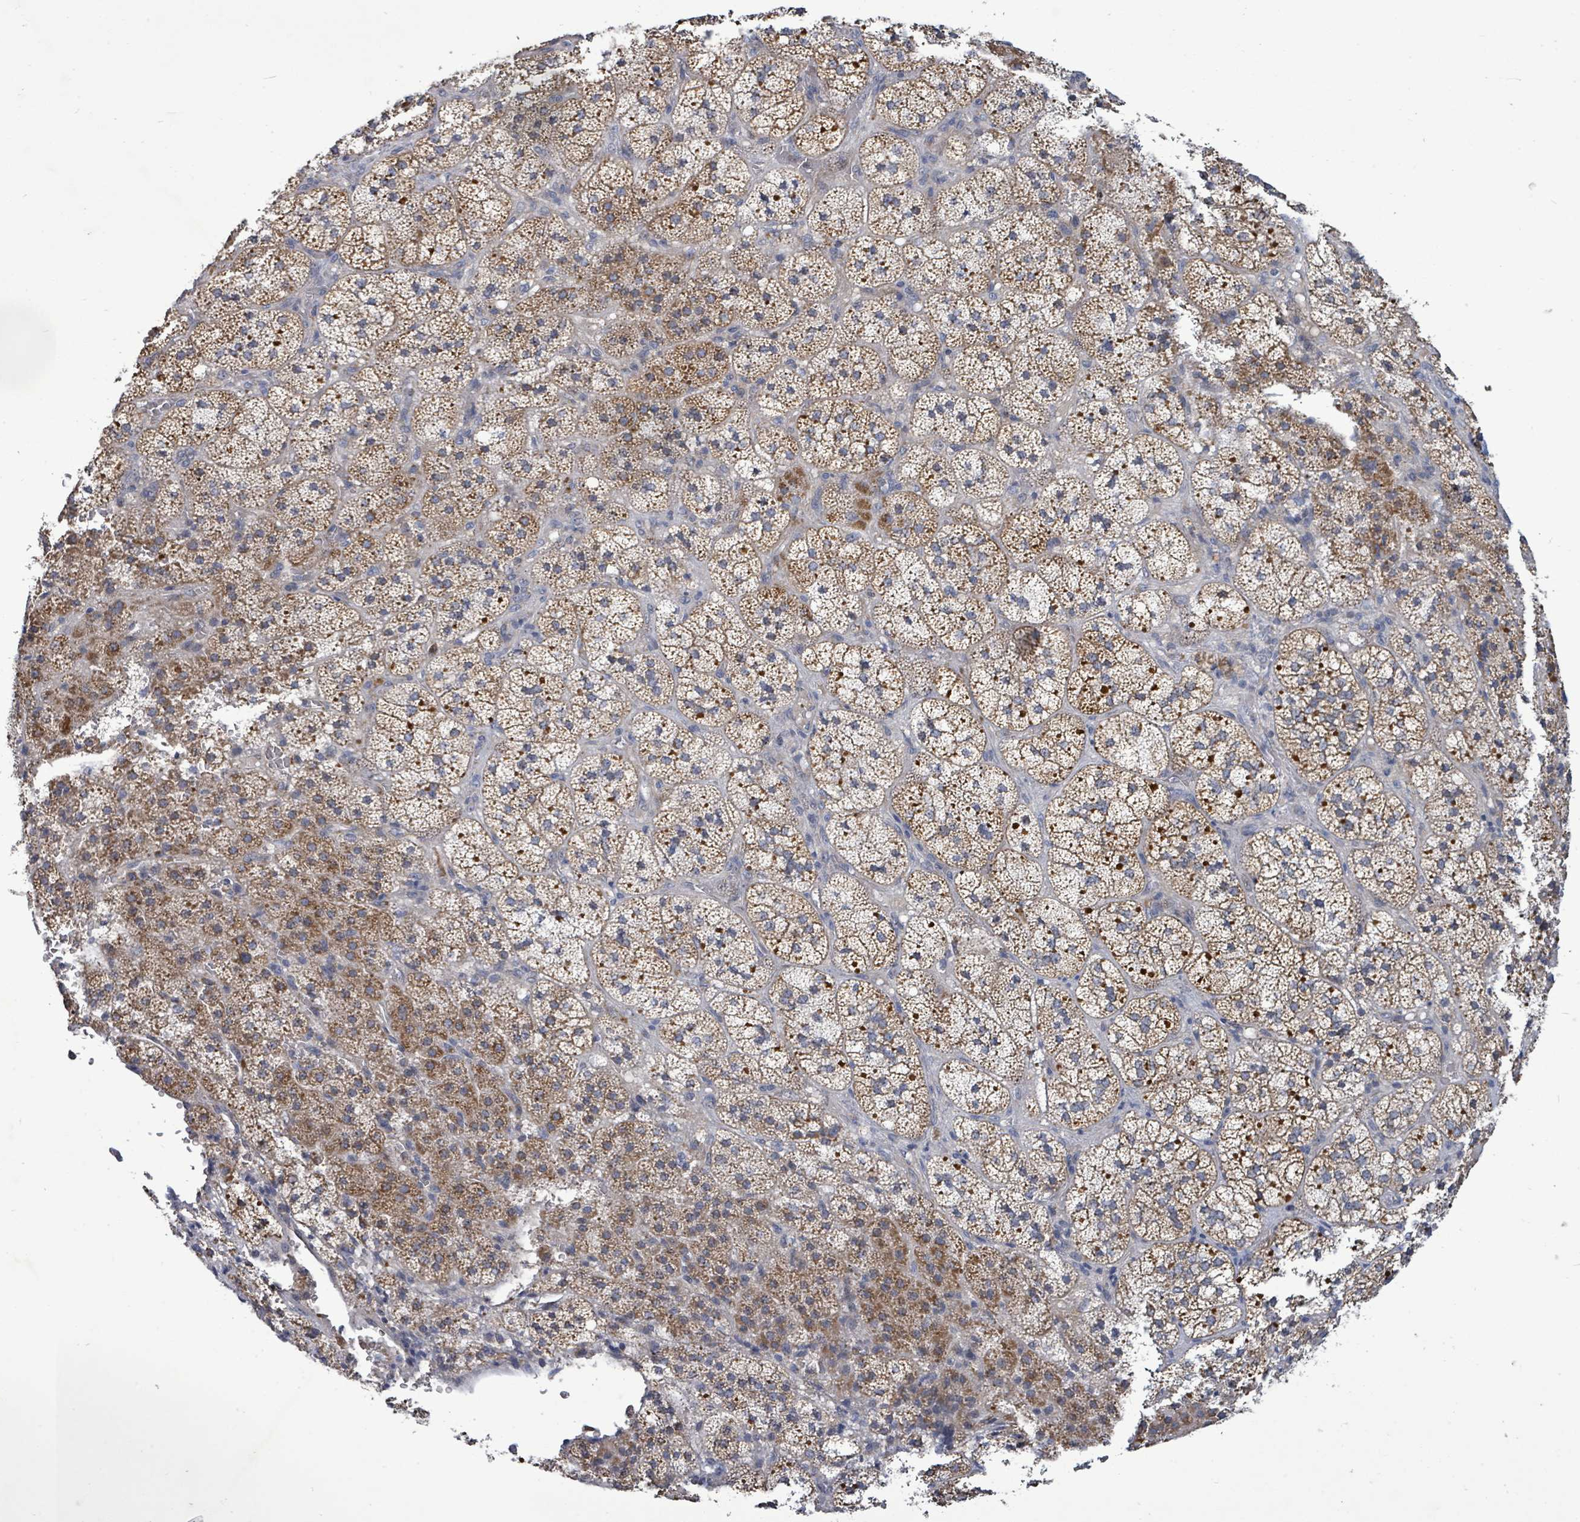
{"staining": {"intensity": "strong", "quantity": ">75%", "location": "cytoplasmic/membranous,nuclear"}, "tissue": "adrenal gland", "cell_type": "Glandular cells", "image_type": "normal", "snomed": [{"axis": "morphology", "description": "Normal tissue, NOS"}, {"axis": "topography", "description": "Adrenal gland"}], "caption": "Strong cytoplasmic/membranous,nuclear expression for a protein is identified in about >75% of glandular cells of unremarkable adrenal gland using immunohistochemistry.", "gene": "ZFPM1", "patient": {"sex": "female", "age": 44}}